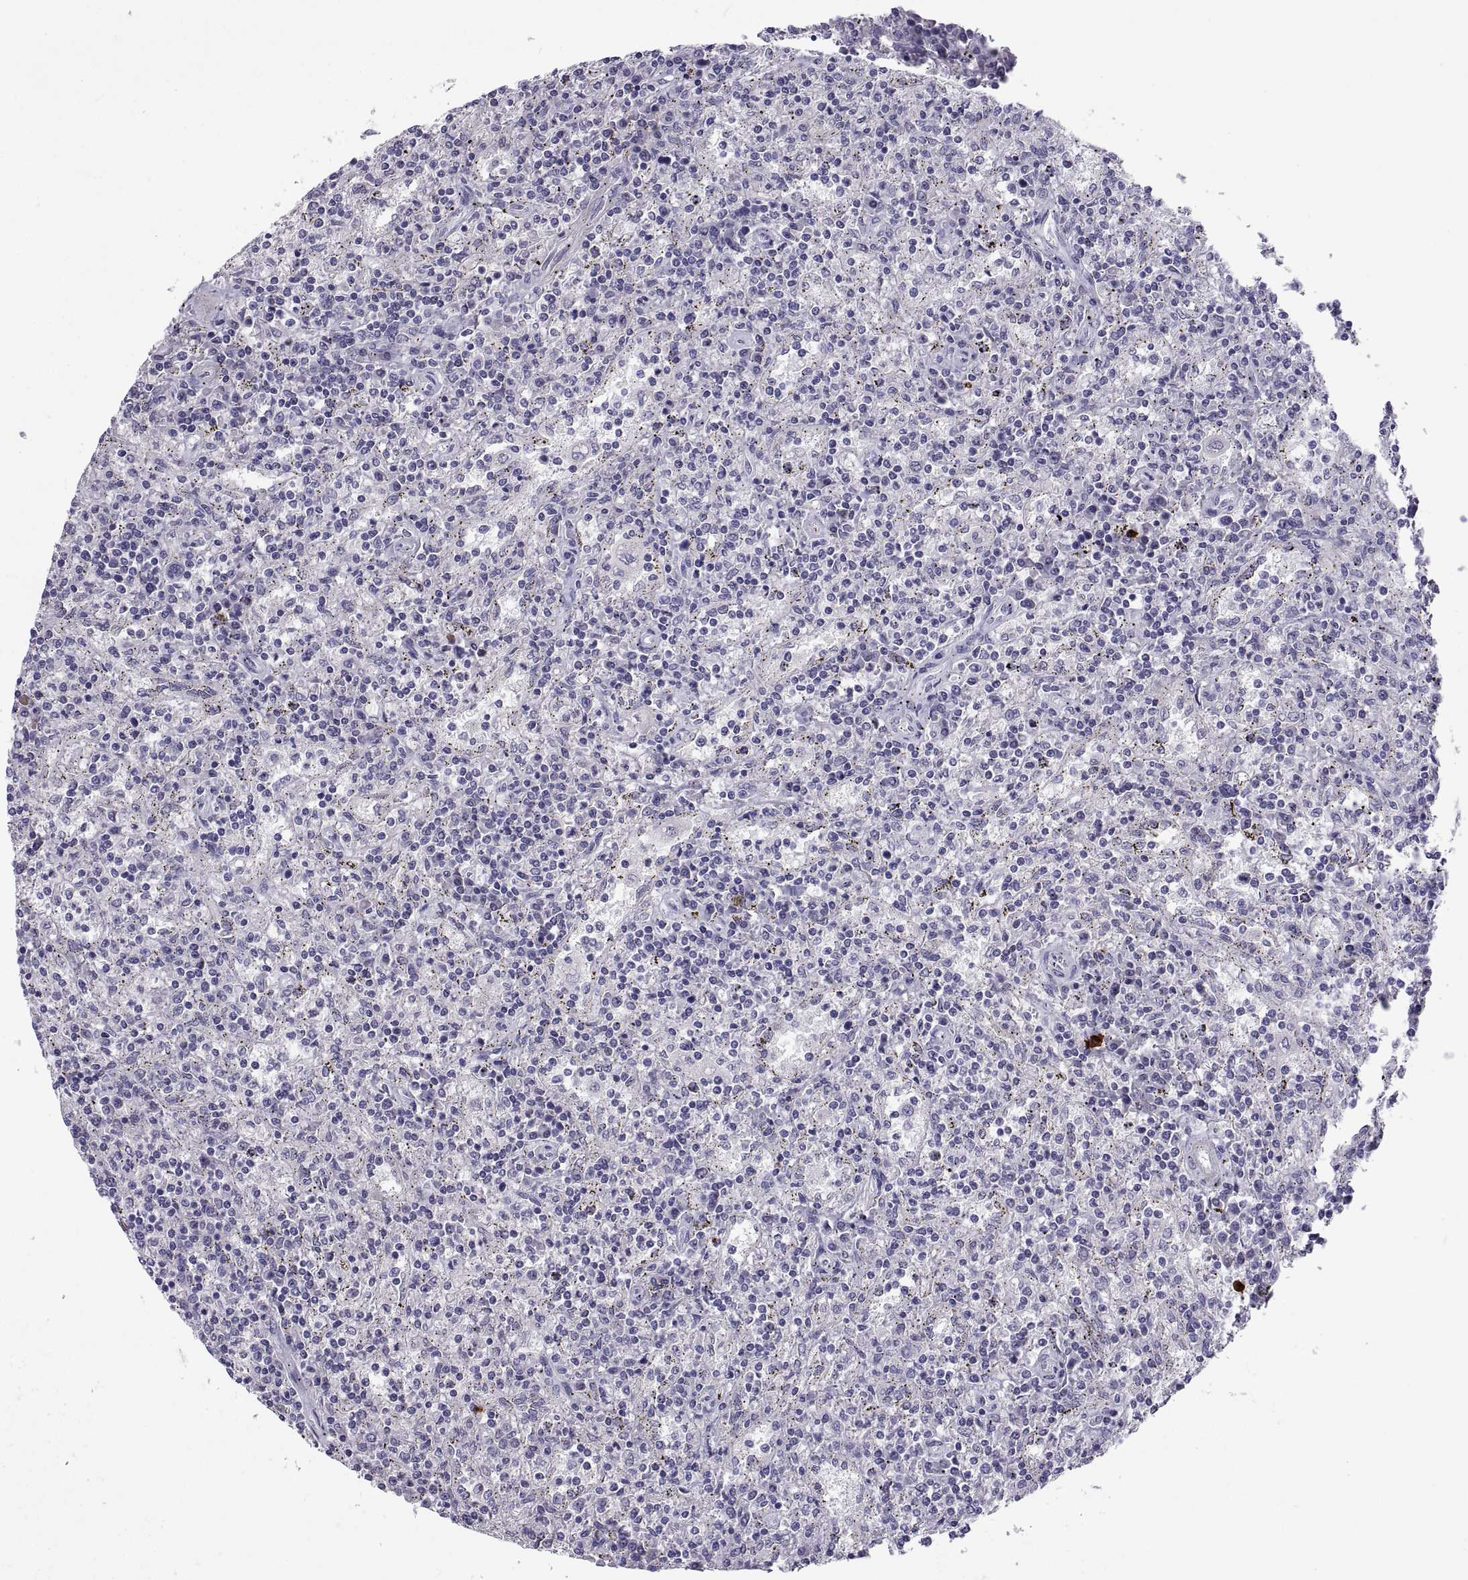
{"staining": {"intensity": "negative", "quantity": "none", "location": "none"}, "tissue": "lymphoma", "cell_type": "Tumor cells", "image_type": "cancer", "snomed": [{"axis": "morphology", "description": "Malignant lymphoma, non-Hodgkin's type, Low grade"}, {"axis": "topography", "description": "Spleen"}], "caption": "A histopathology image of lymphoma stained for a protein exhibits no brown staining in tumor cells. (DAB IHC with hematoxylin counter stain).", "gene": "IGSF1", "patient": {"sex": "male", "age": 62}}